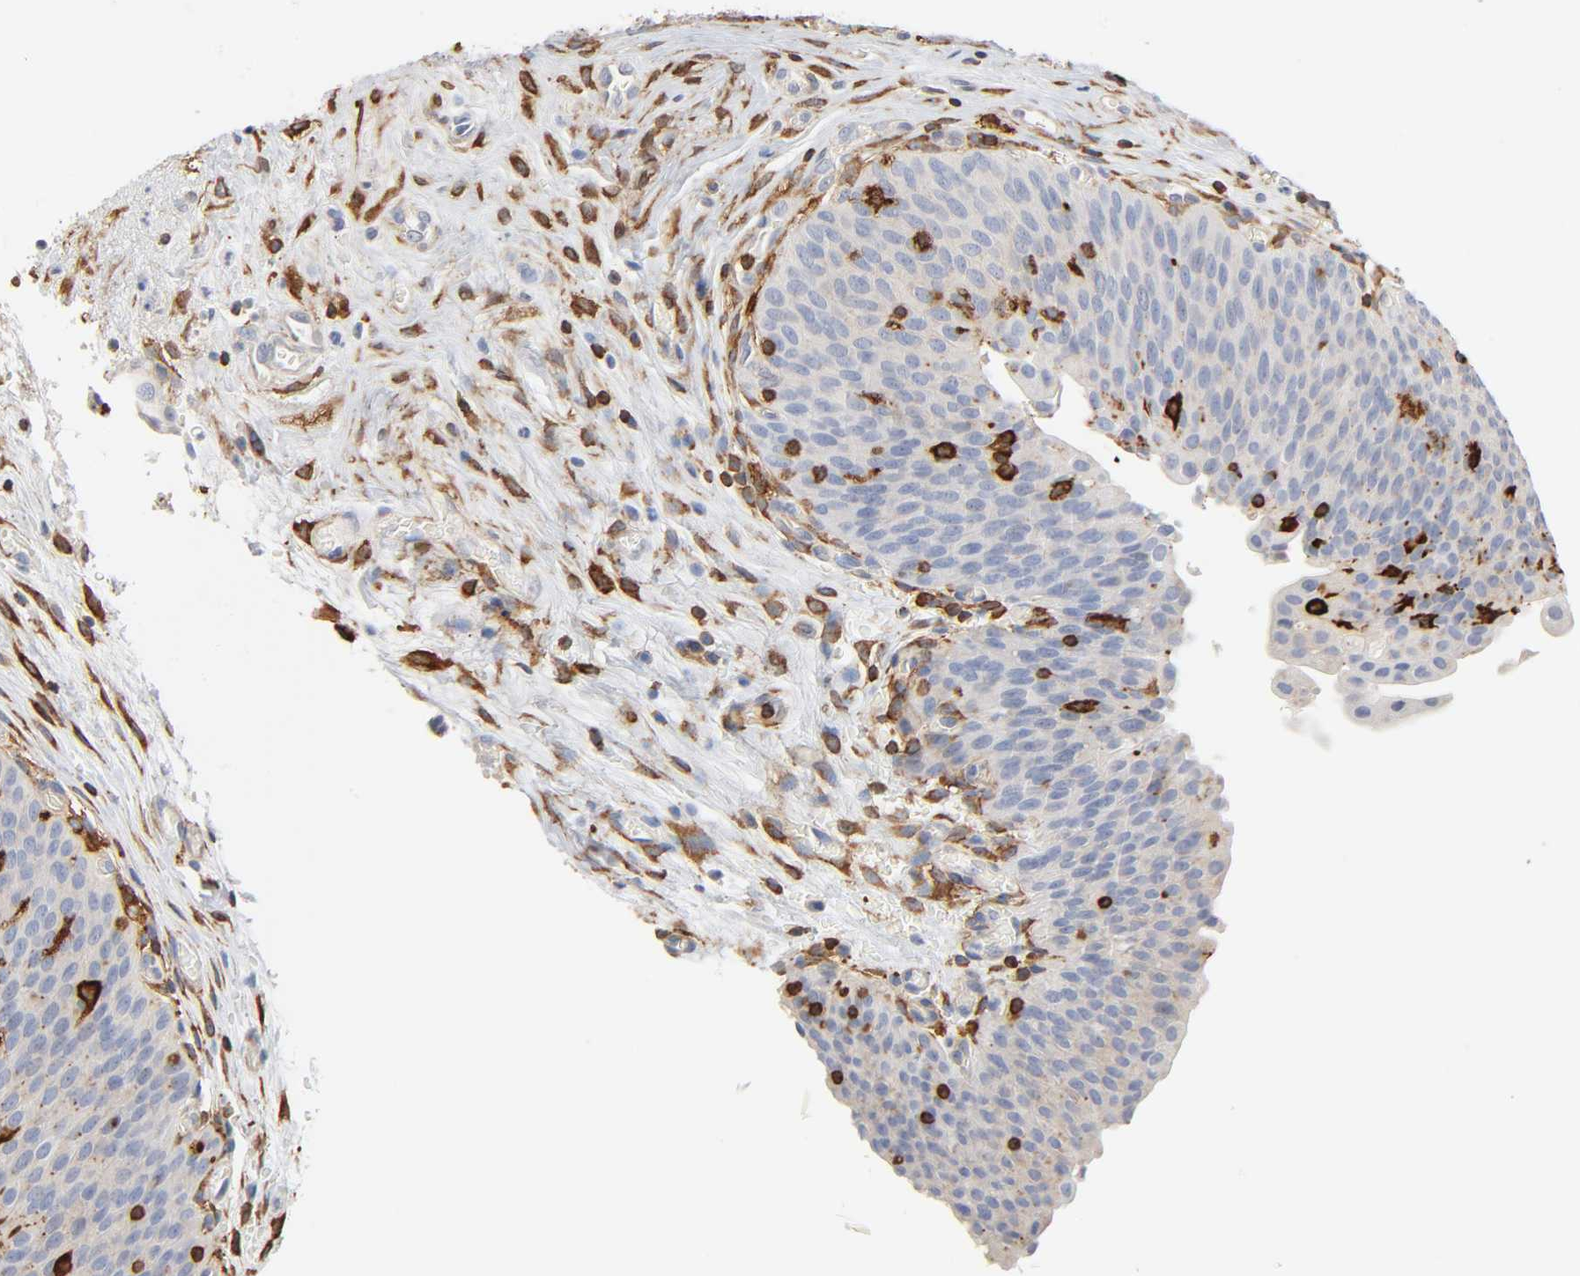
{"staining": {"intensity": "weak", "quantity": ">75%", "location": "cytoplasmic/membranous"}, "tissue": "urinary bladder", "cell_type": "Urothelial cells", "image_type": "normal", "snomed": [{"axis": "morphology", "description": "Normal tissue, NOS"}, {"axis": "morphology", "description": "Dysplasia, NOS"}, {"axis": "topography", "description": "Urinary bladder"}], "caption": "Protein expression analysis of normal human urinary bladder reveals weak cytoplasmic/membranous staining in approximately >75% of urothelial cells. Nuclei are stained in blue.", "gene": "BIN1", "patient": {"sex": "male", "age": 35}}